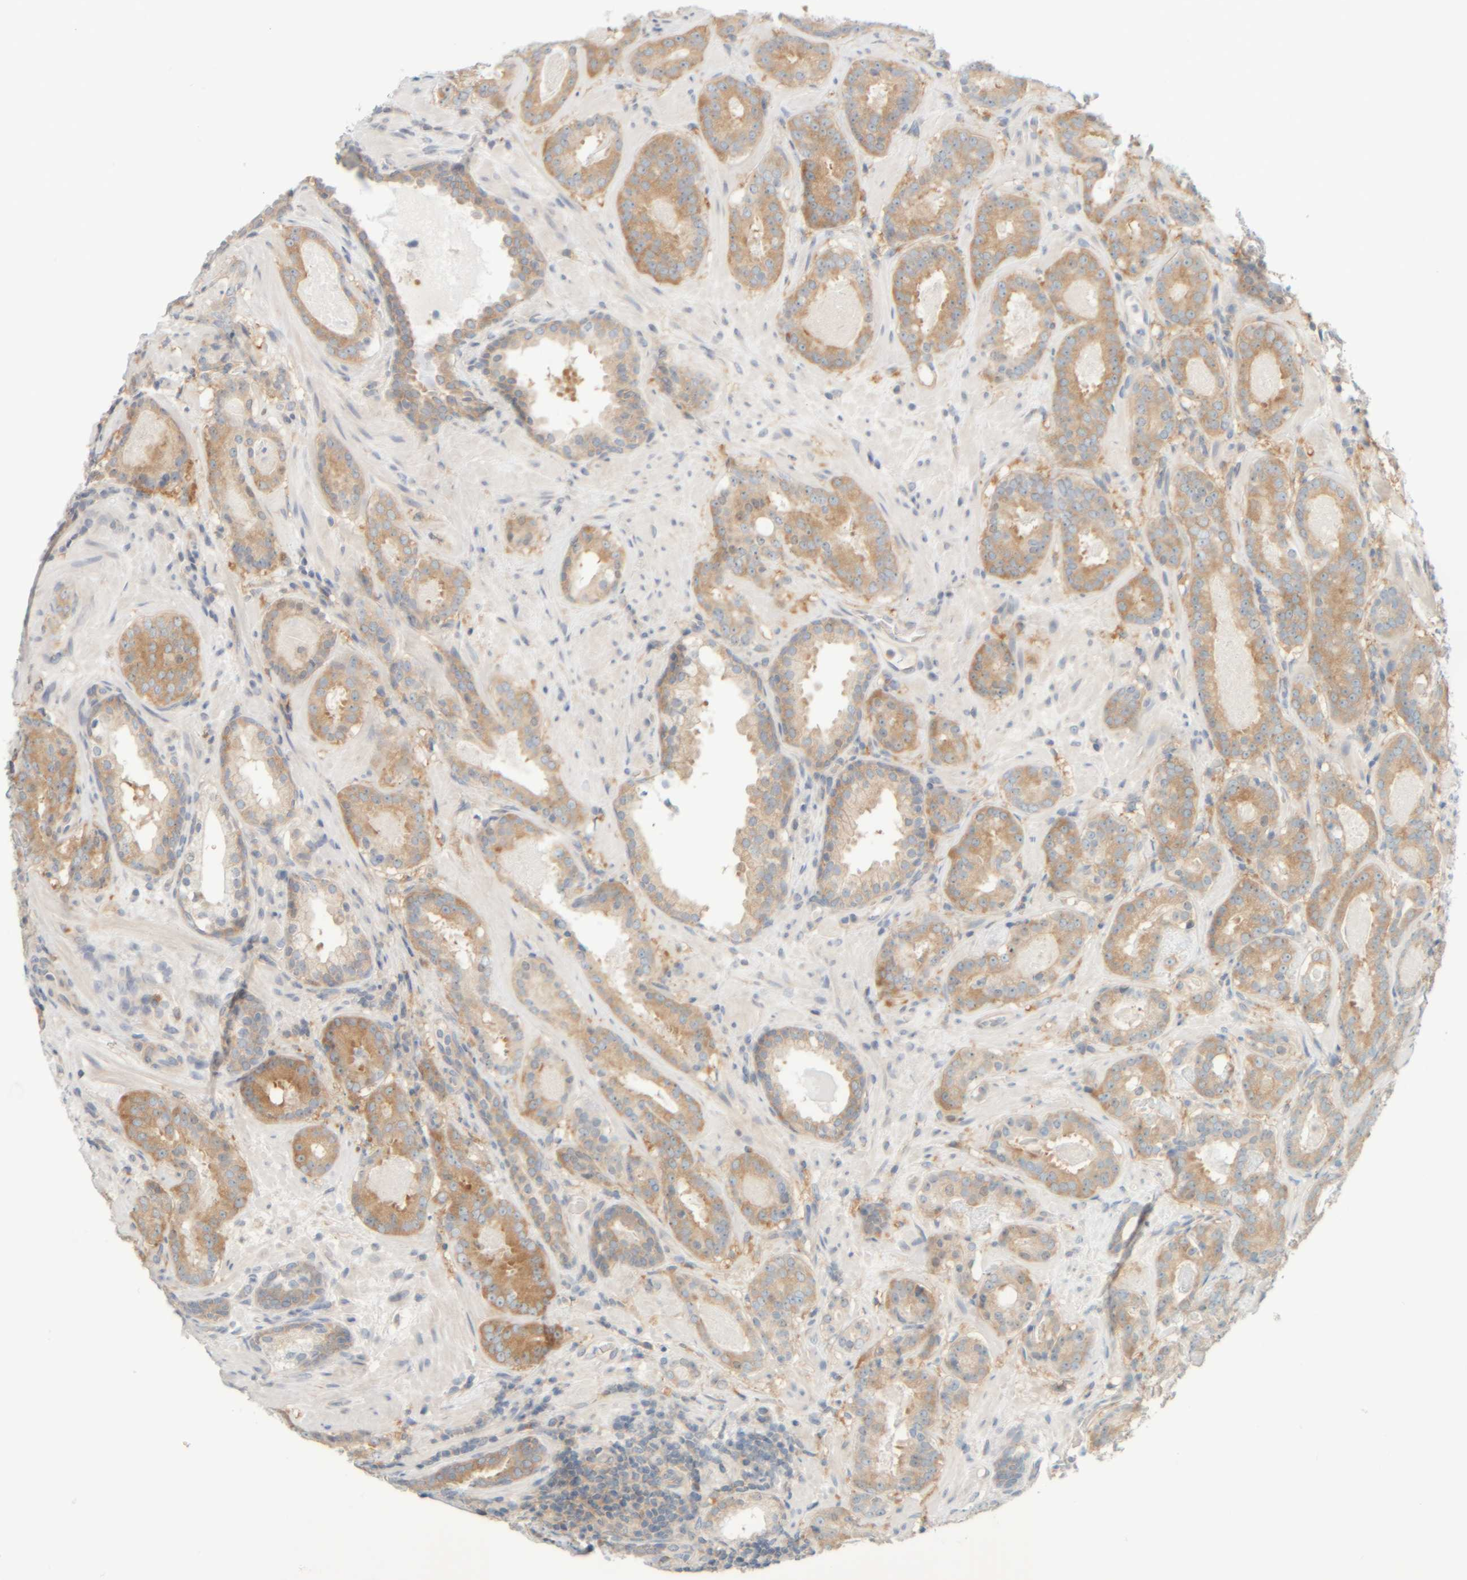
{"staining": {"intensity": "moderate", "quantity": ">75%", "location": "cytoplasmic/membranous"}, "tissue": "prostate cancer", "cell_type": "Tumor cells", "image_type": "cancer", "snomed": [{"axis": "morphology", "description": "Adenocarcinoma, Low grade"}, {"axis": "topography", "description": "Prostate"}], "caption": "Protein positivity by IHC displays moderate cytoplasmic/membranous staining in approximately >75% of tumor cells in adenocarcinoma (low-grade) (prostate). (brown staining indicates protein expression, while blue staining denotes nuclei).", "gene": "PTGES3L-AARSD1", "patient": {"sex": "male", "age": 69}}